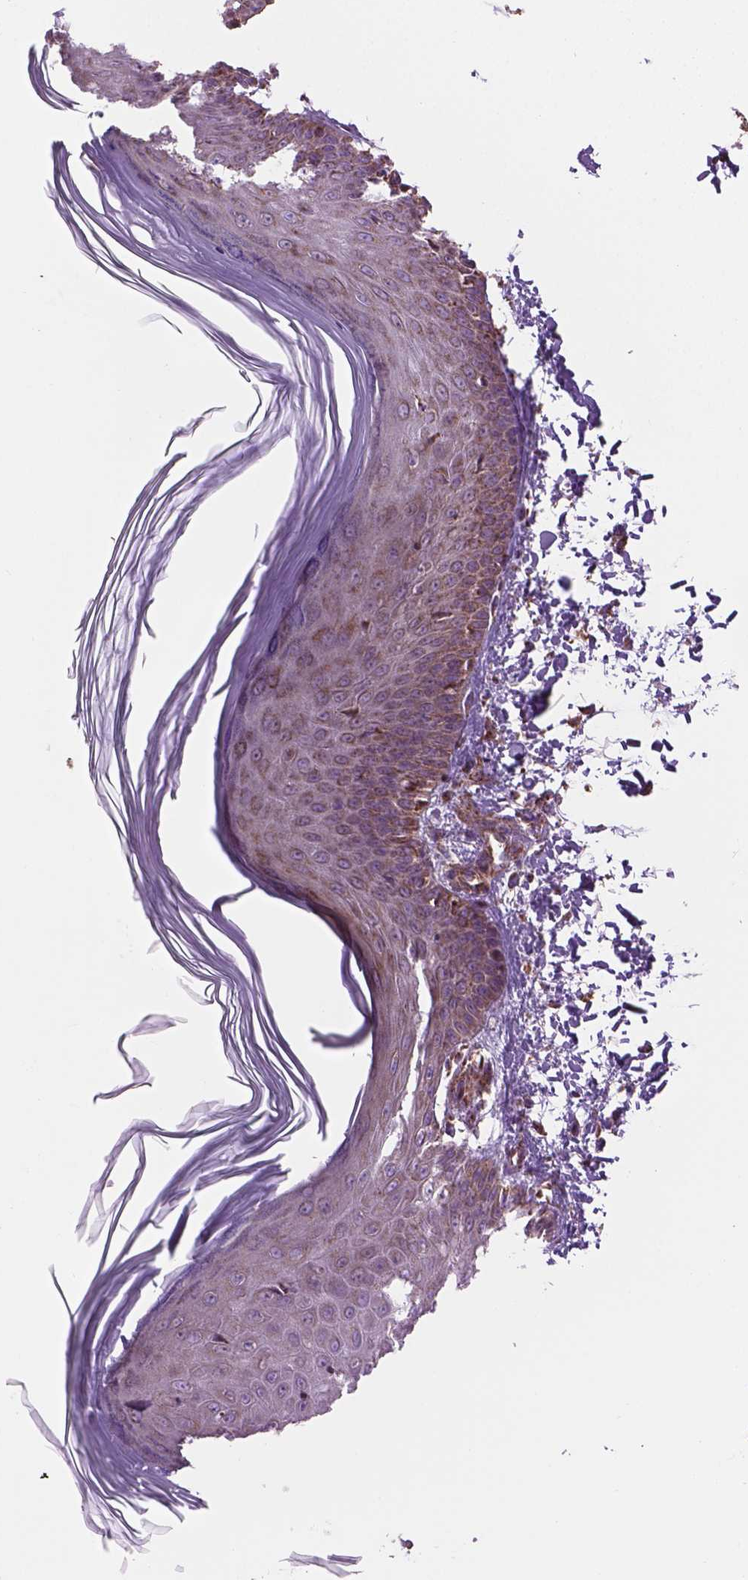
{"staining": {"intensity": "strong", "quantity": ">75%", "location": "cytoplasmic/membranous"}, "tissue": "skin", "cell_type": "Fibroblasts", "image_type": "normal", "snomed": [{"axis": "morphology", "description": "Normal tissue, NOS"}, {"axis": "topography", "description": "Skin"}], "caption": "This micrograph demonstrates normal skin stained with immunohistochemistry to label a protein in brown. The cytoplasmic/membranous of fibroblasts show strong positivity for the protein. Nuclei are counter-stained blue.", "gene": "PIBF1", "patient": {"sex": "female", "age": 62}}